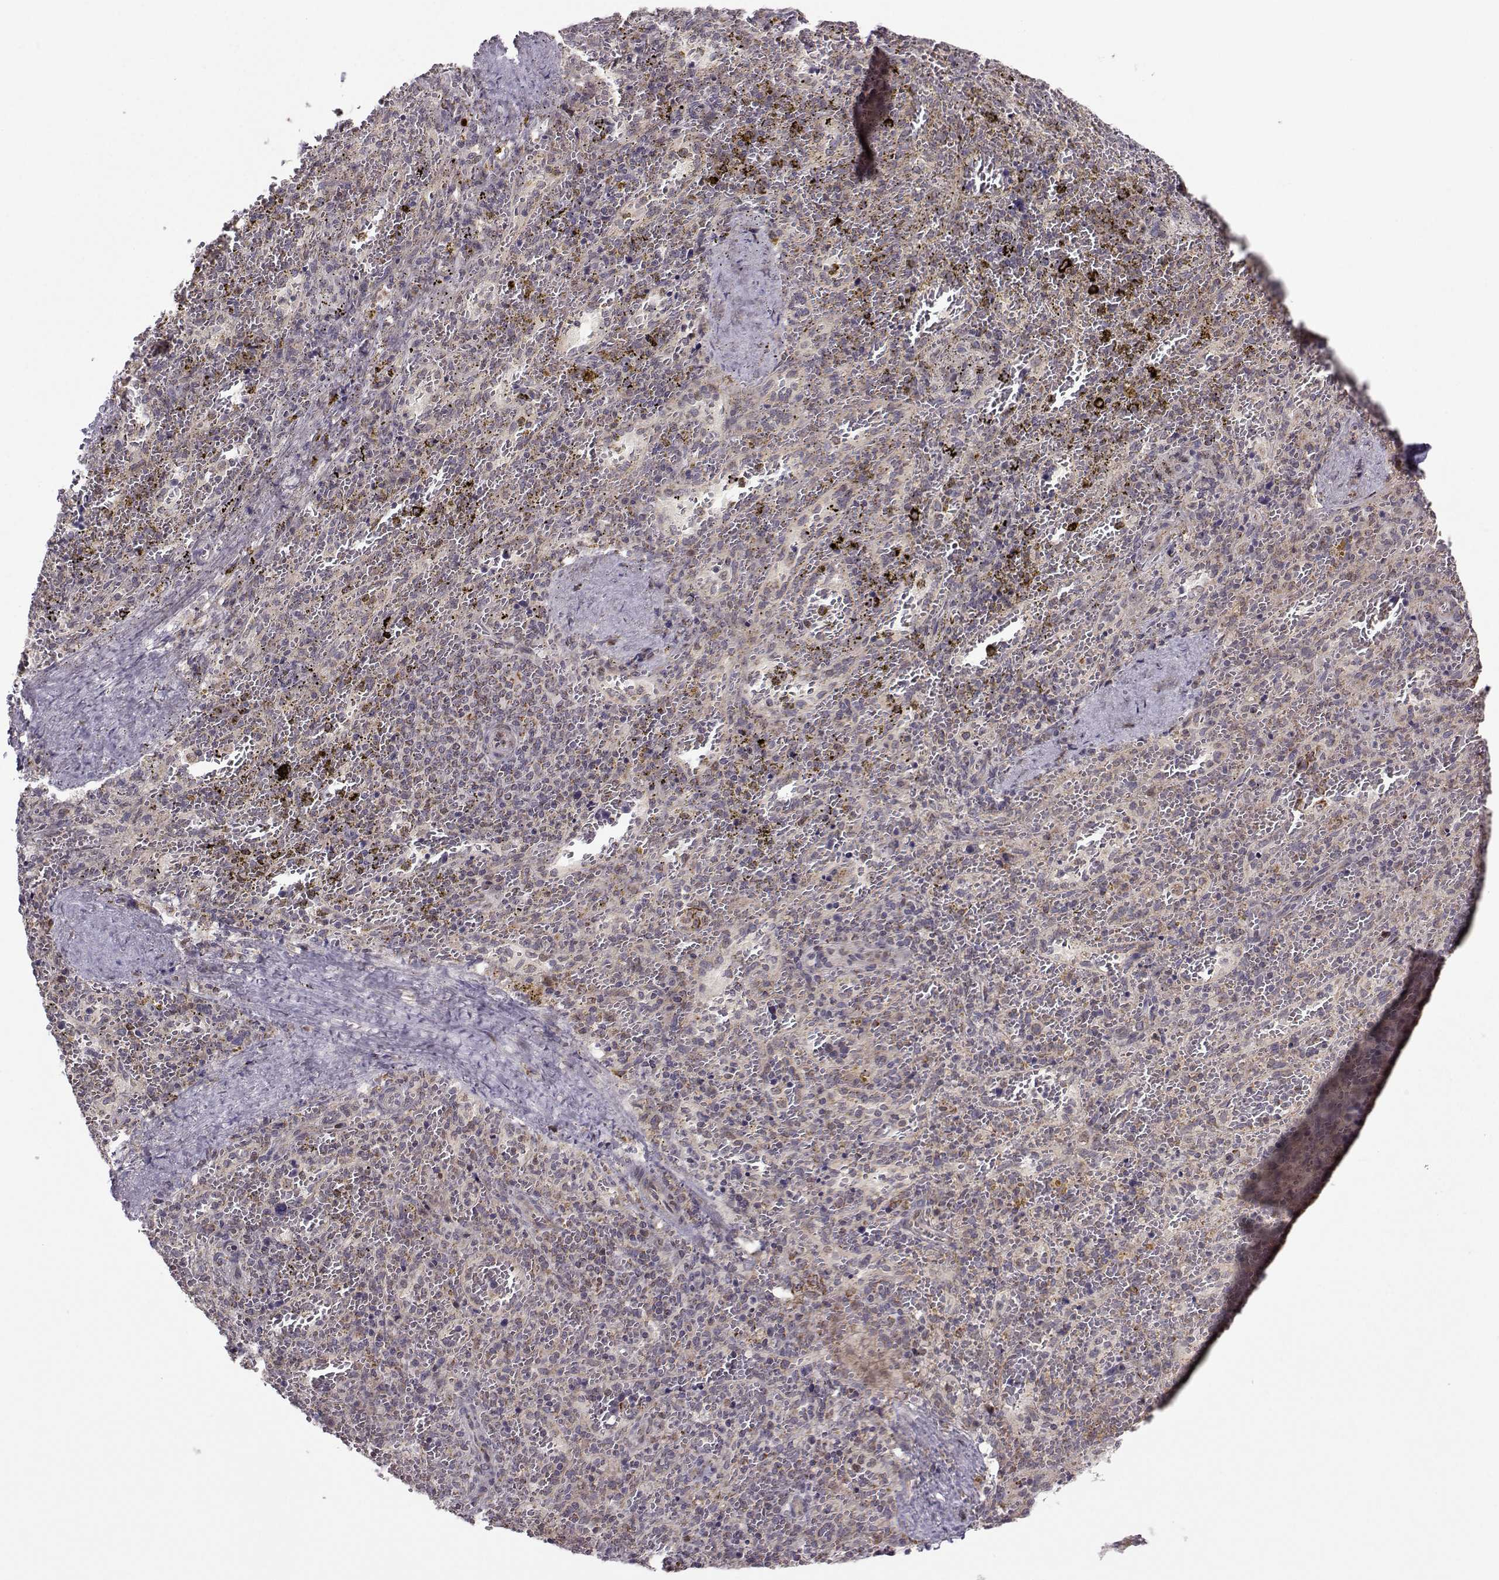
{"staining": {"intensity": "negative", "quantity": "none", "location": "none"}, "tissue": "spleen", "cell_type": "Cells in red pulp", "image_type": "normal", "snomed": [{"axis": "morphology", "description": "Normal tissue, NOS"}, {"axis": "topography", "description": "Spleen"}], "caption": "Spleen was stained to show a protein in brown. There is no significant positivity in cells in red pulp. (Stains: DAB immunohistochemistry with hematoxylin counter stain, Microscopy: brightfield microscopy at high magnification).", "gene": "NECAB3", "patient": {"sex": "female", "age": 50}}